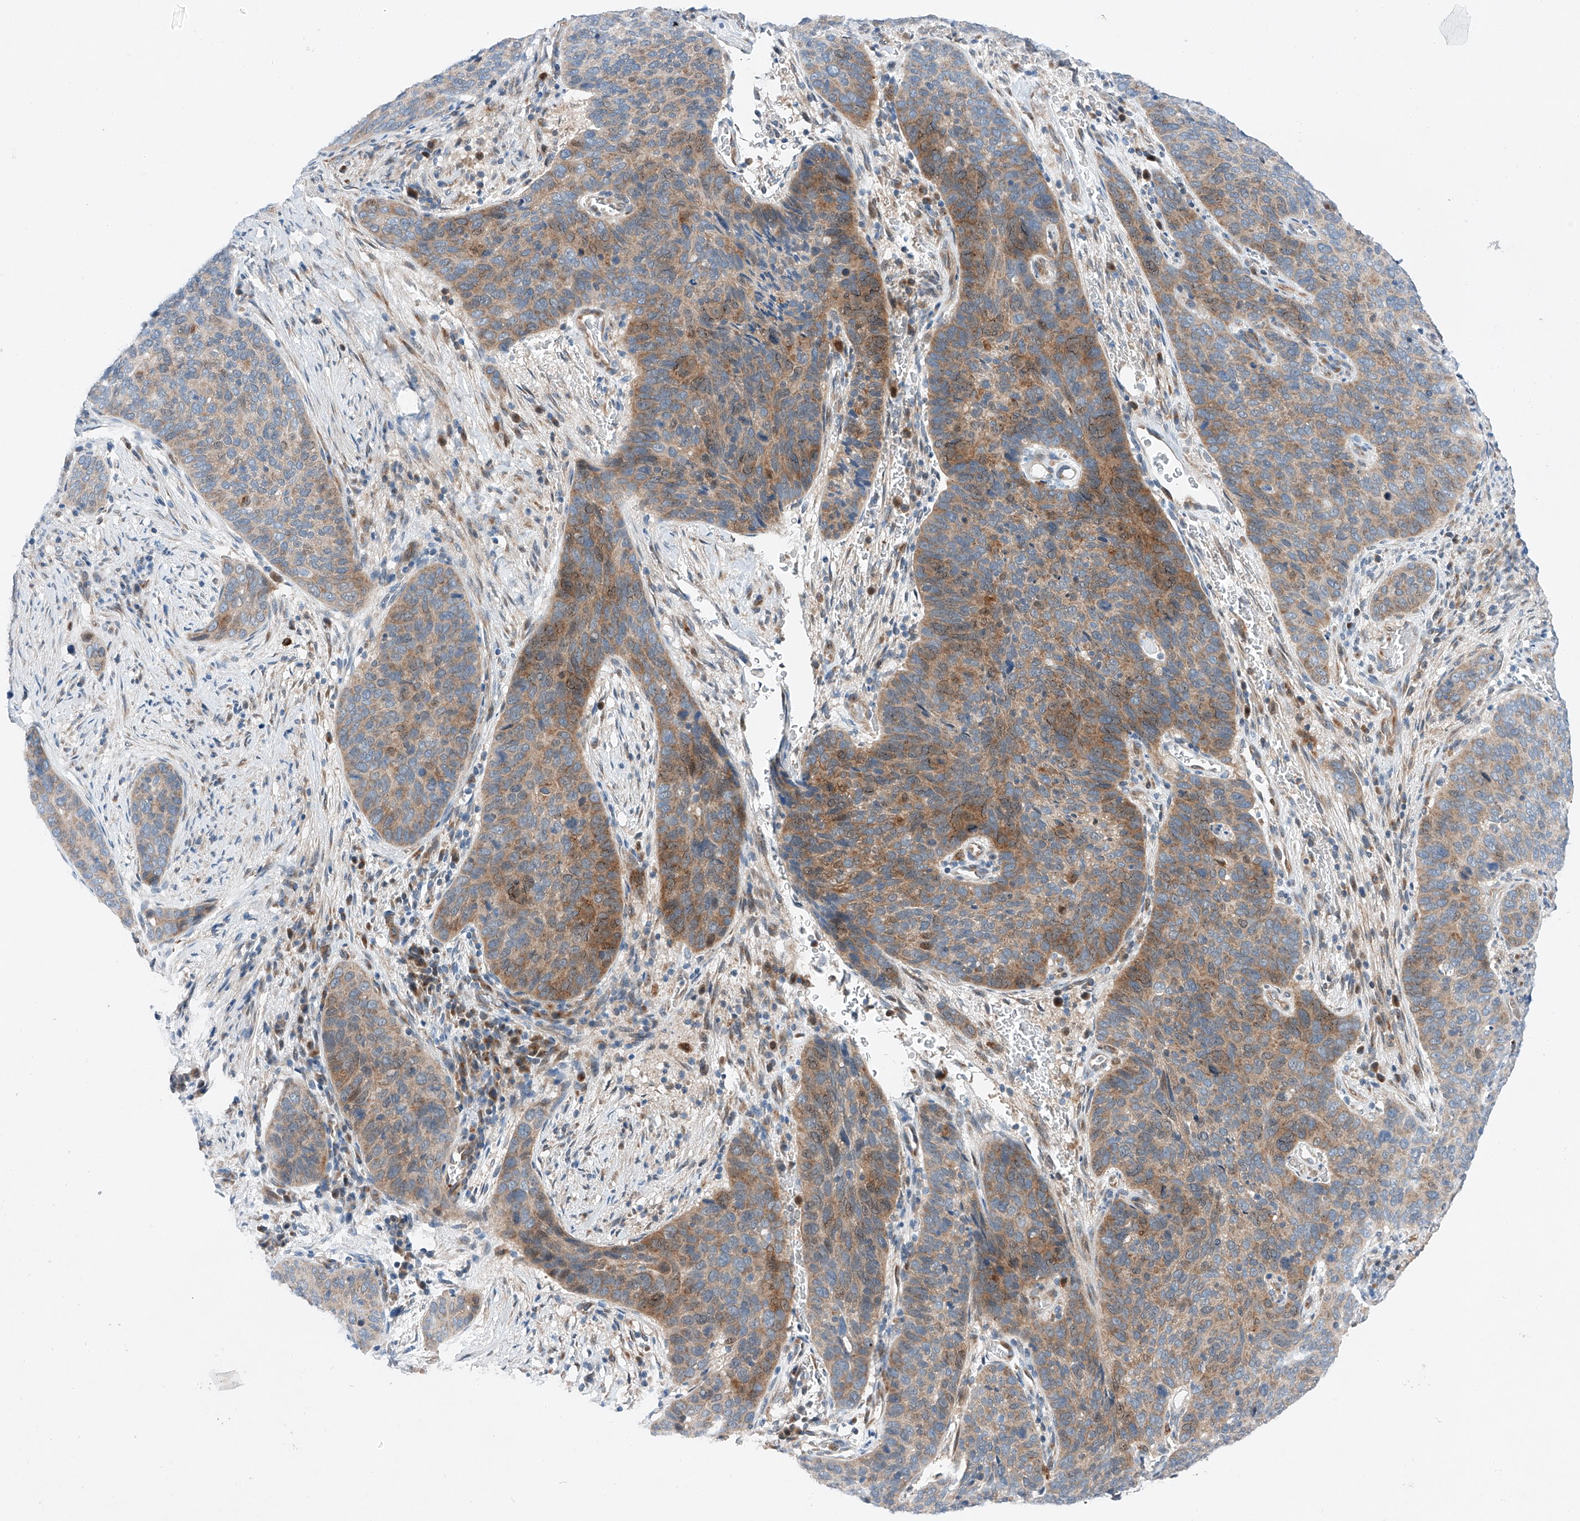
{"staining": {"intensity": "moderate", "quantity": "25%-75%", "location": "cytoplasmic/membranous"}, "tissue": "cervical cancer", "cell_type": "Tumor cells", "image_type": "cancer", "snomed": [{"axis": "morphology", "description": "Squamous cell carcinoma, NOS"}, {"axis": "topography", "description": "Cervix"}], "caption": "Protein staining displays moderate cytoplasmic/membranous staining in about 25%-75% of tumor cells in cervical cancer (squamous cell carcinoma).", "gene": "CLDND1", "patient": {"sex": "female", "age": 60}}